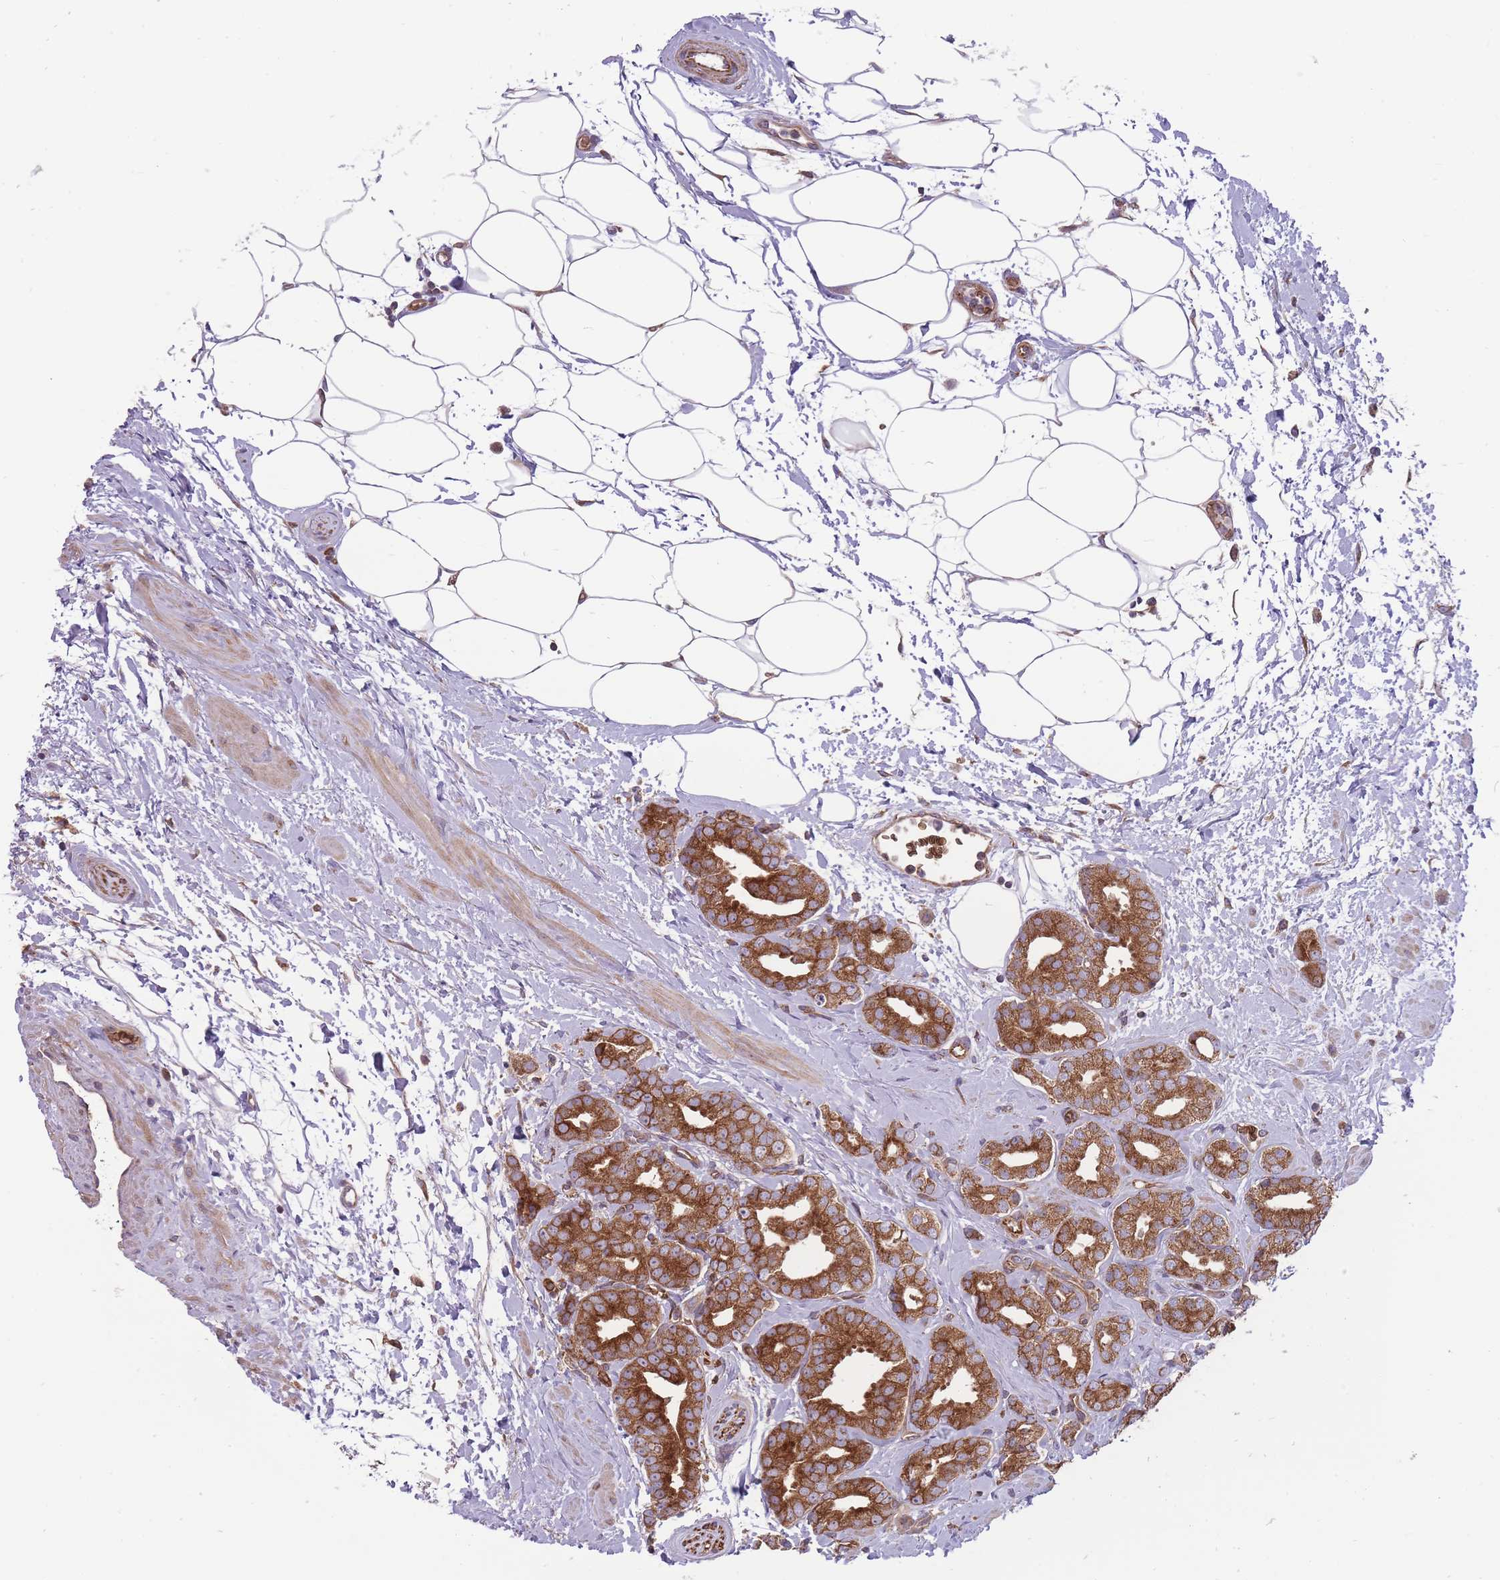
{"staining": {"intensity": "strong", "quantity": ">75%", "location": "cytoplasmic/membranous"}, "tissue": "prostate cancer", "cell_type": "Tumor cells", "image_type": "cancer", "snomed": [{"axis": "morphology", "description": "Adenocarcinoma, High grade"}, {"axis": "topography", "description": "Prostate"}], "caption": "The micrograph shows staining of prostate cancer (adenocarcinoma (high-grade)), revealing strong cytoplasmic/membranous protein staining (brown color) within tumor cells.", "gene": "ANKRD10", "patient": {"sex": "male", "age": 63}}